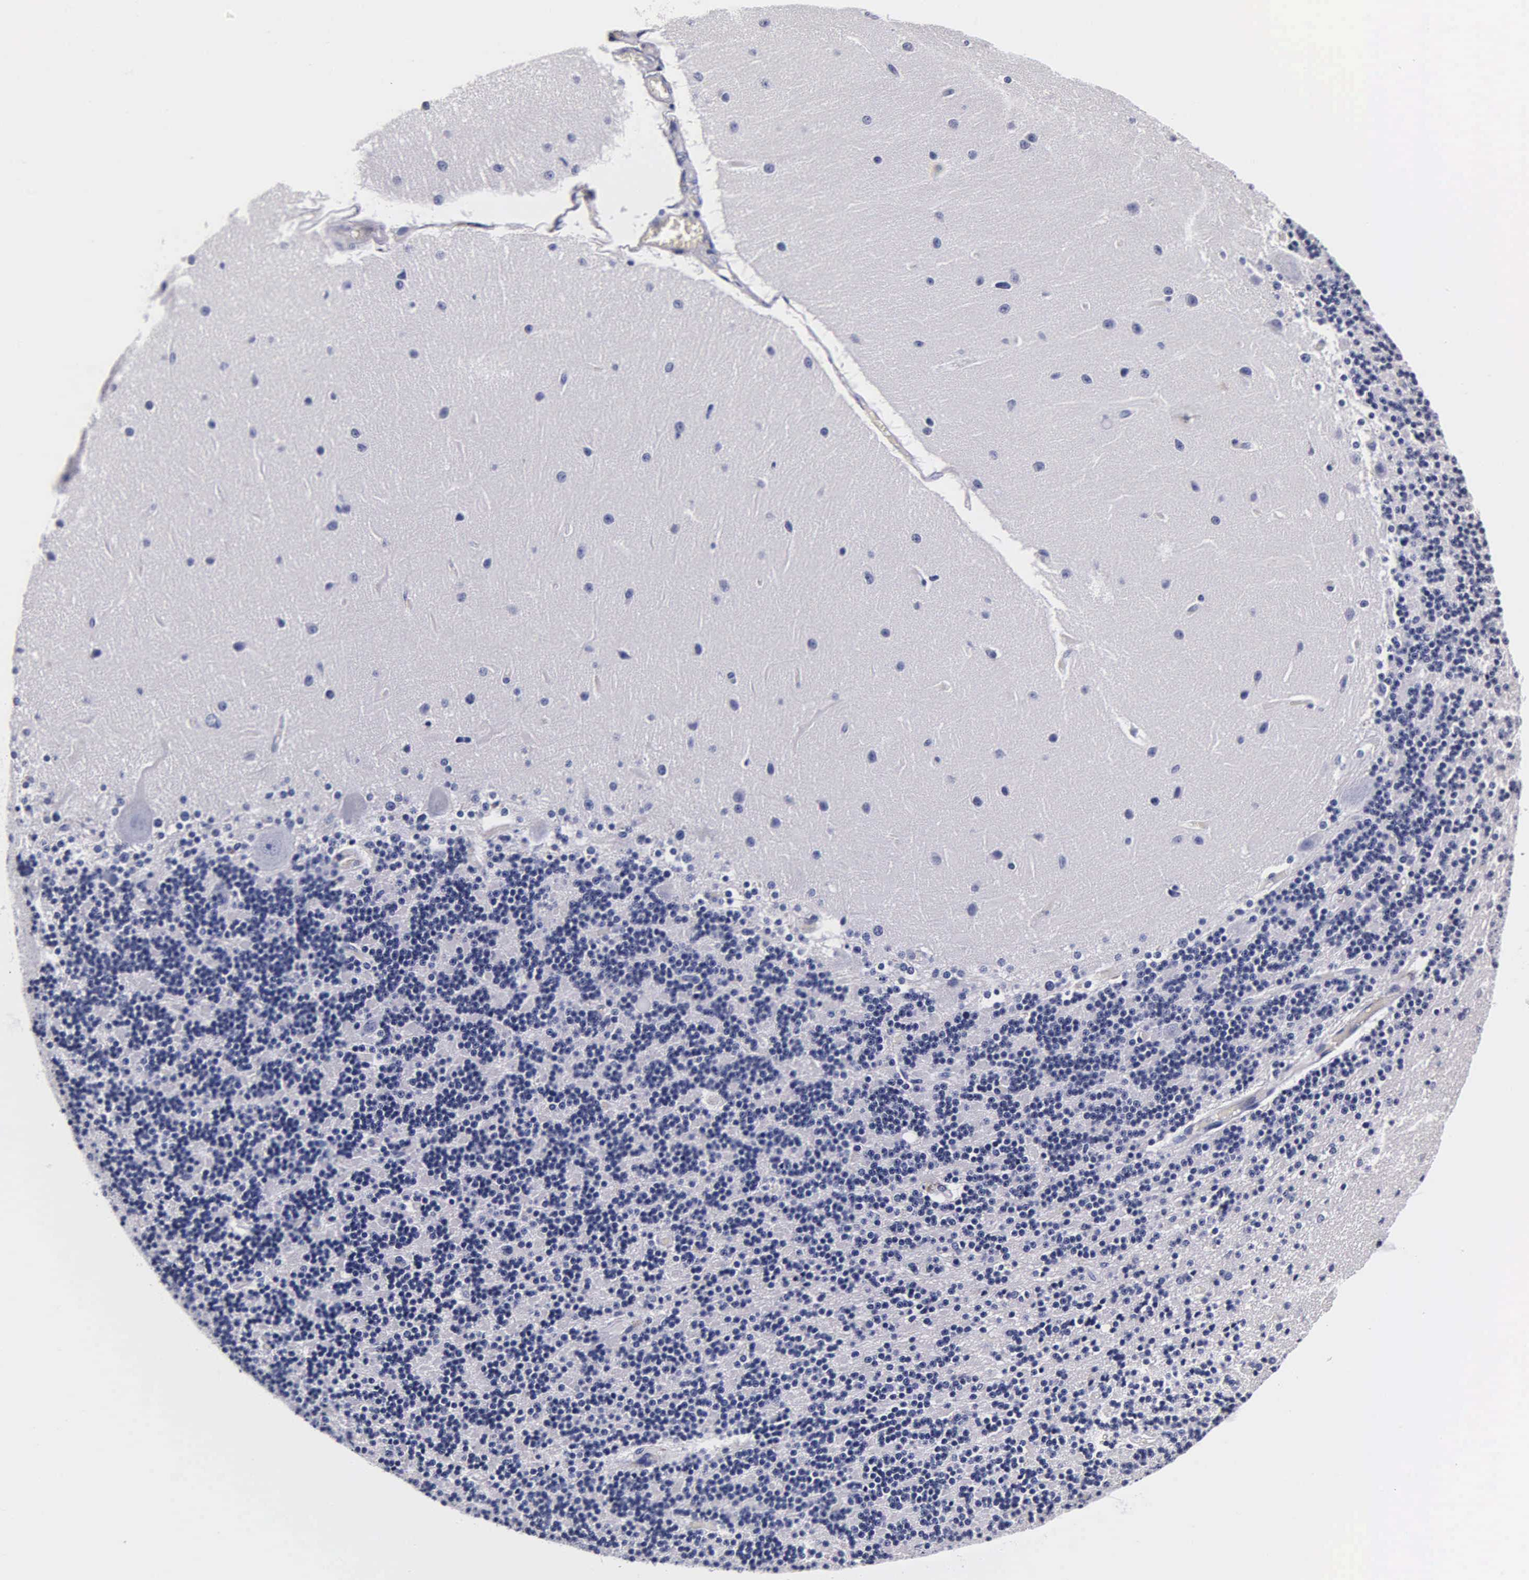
{"staining": {"intensity": "negative", "quantity": "none", "location": "none"}, "tissue": "cerebellum", "cell_type": "Cells in granular layer", "image_type": "normal", "snomed": [{"axis": "morphology", "description": "Normal tissue, NOS"}, {"axis": "topography", "description": "Cerebellum"}], "caption": "A micrograph of cerebellum stained for a protein demonstrates no brown staining in cells in granular layer. The staining is performed using DAB brown chromogen with nuclei counter-stained in using hematoxylin.", "gene": "INS", "patient": {"sex": "female", "age": 54}}